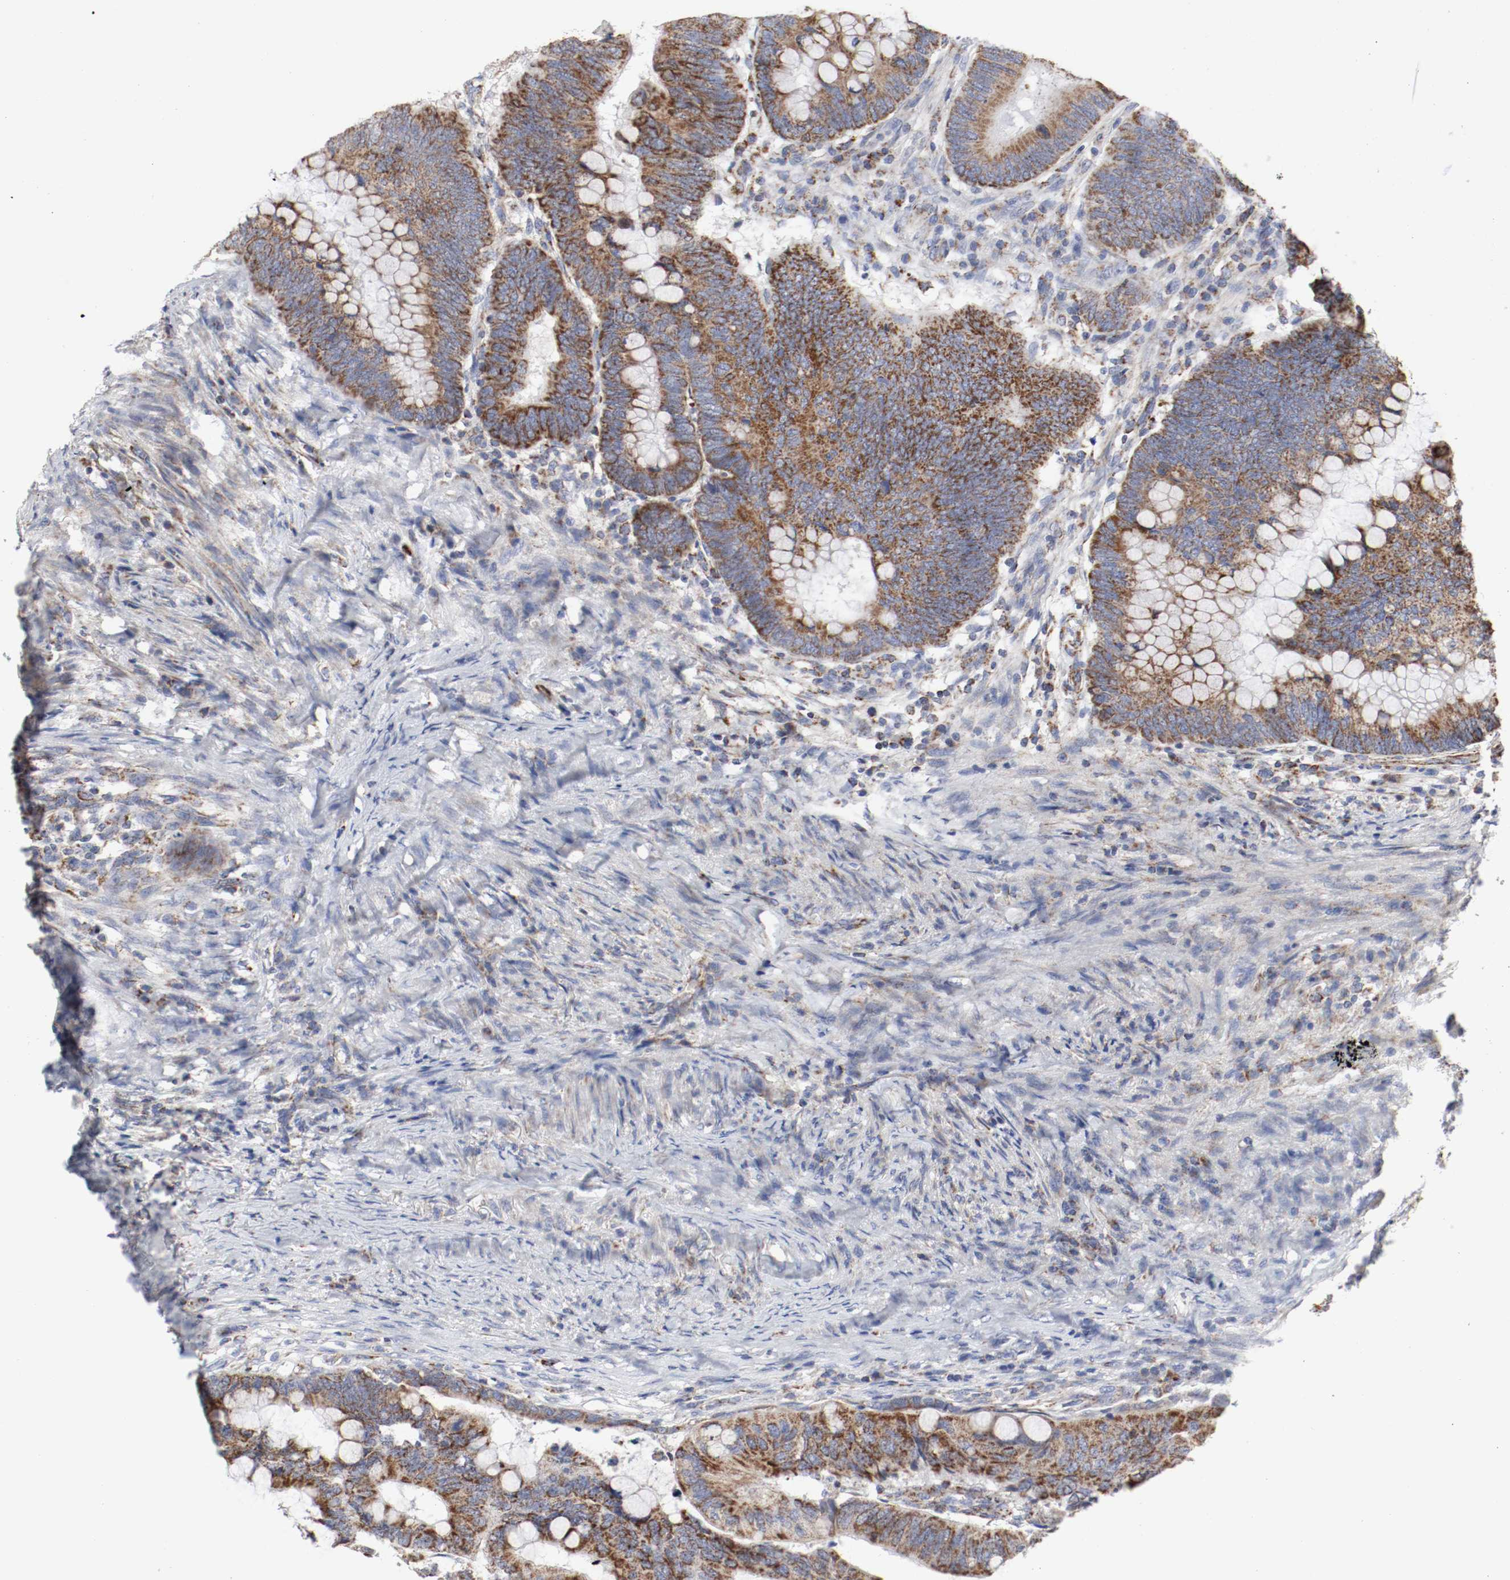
{"staining": {"intensity": "moderate", "quantity": ">75%", "location": "cytoplasmic/membranous"}, "tissue": "colorectal cancer", "cell_type": "Tumor cells", "image_type": "cancer", "snomed": [{"axis": "morphology", "description": "Normal tissue, NOS"}, {"axis": "morphology", "description": "Adenocarcinoma, NOS"}, {"axis": "topography", "description": "Rectum"}, {"axis": "topography", "description": "Peripheral nerve tissue"}], "caption": "Moderate cytoplasmic/membranous protein expression is seen in approximately >75% of tumor cells in adenocarcinoma (colorectal).", "gene": "AFG3L2", "patient": {"sex": "male", "age": 92}}